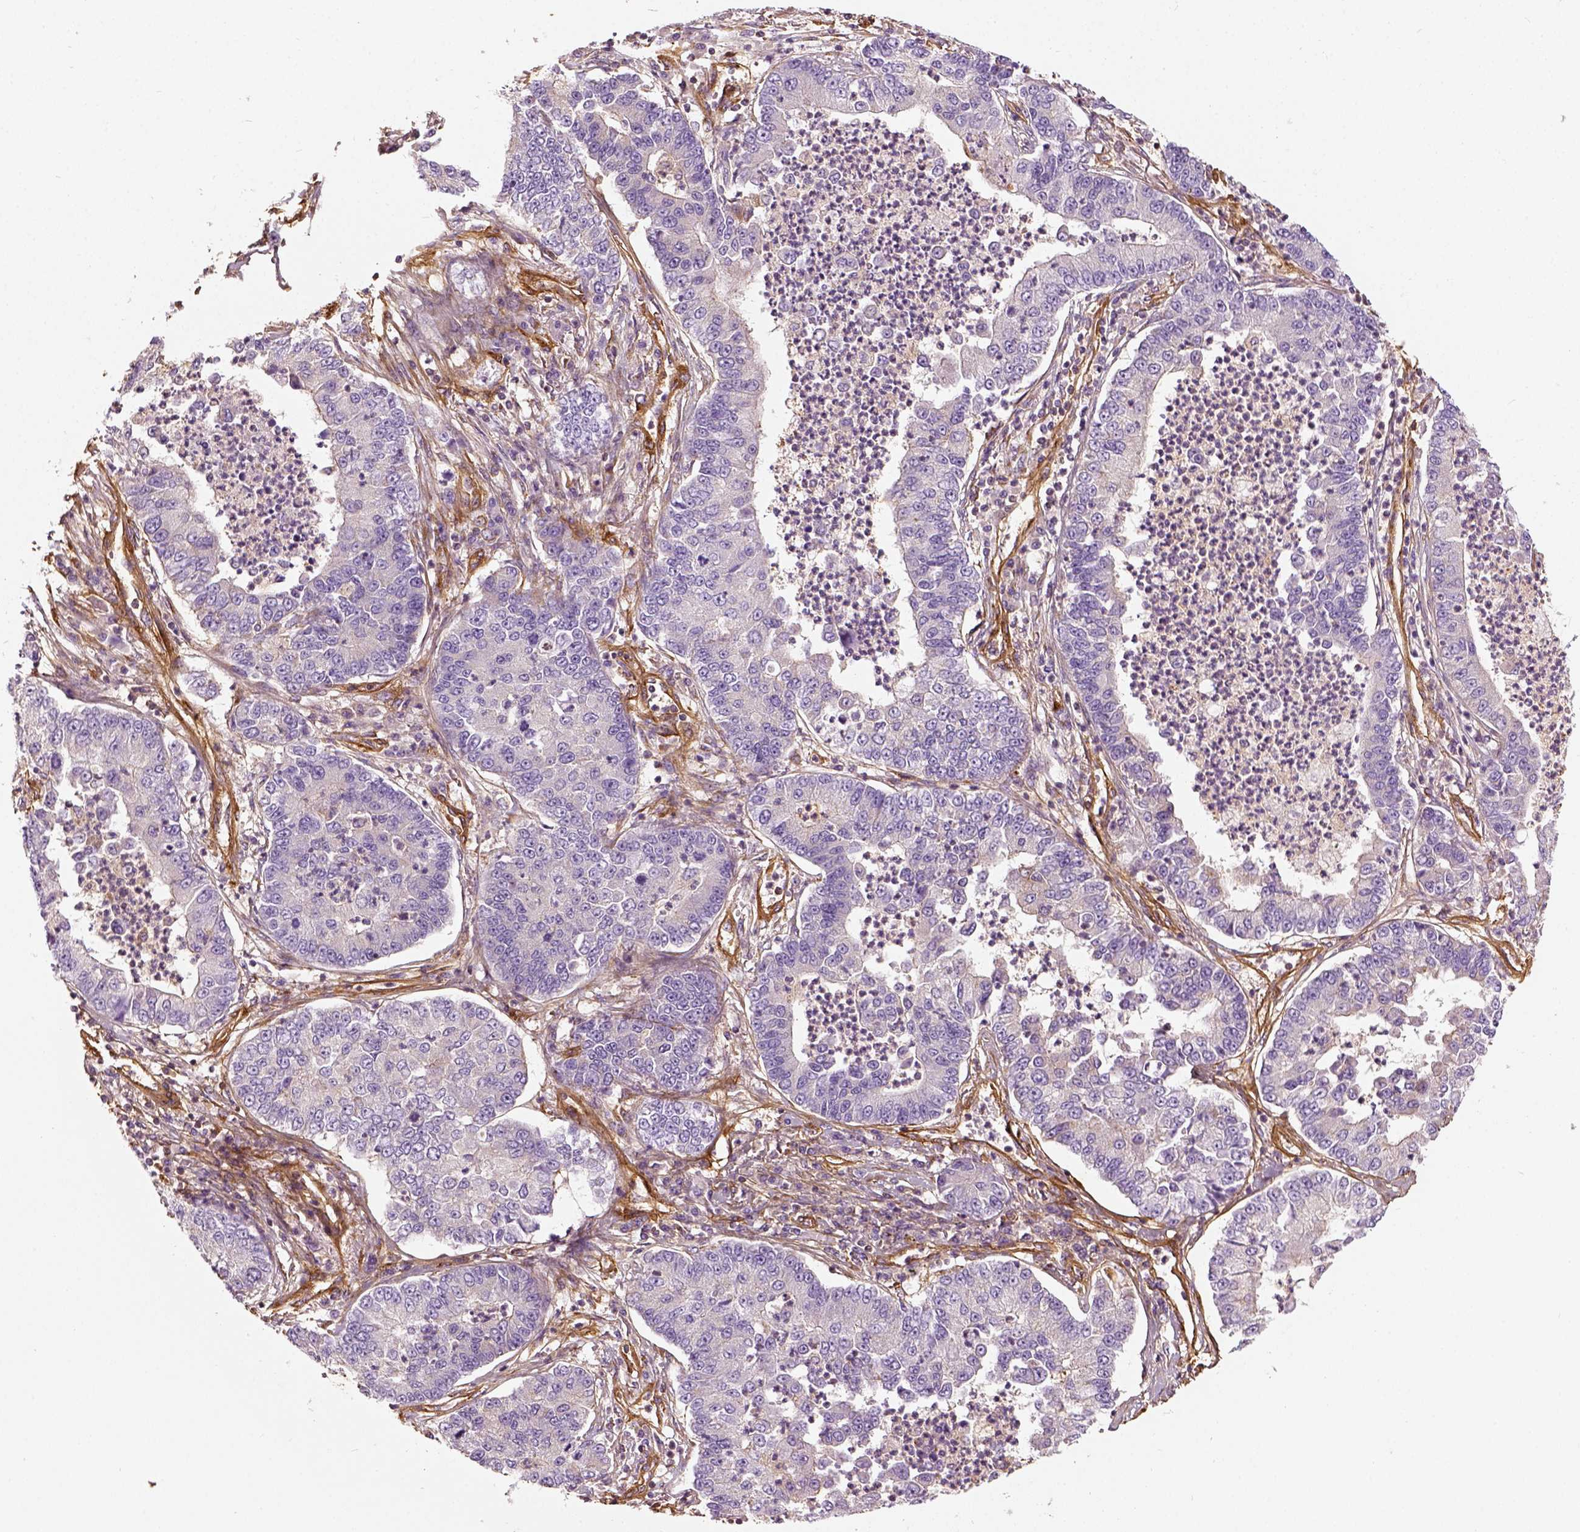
{"staining": {"intensity": "negative", "quantity": "none", "location": "none"}, "tissue": "lung cancer", "cell_type": "Tumor cells", "image_type": "cancer", "snomed": [{"axis": "morphology", "description": "Adenocarcinoma, NOS"}, {"axis": "topography", "description": "Lung"}], "caption": "IHC of adenocarcinoma (lung) reveals no staining in tumor cells.", "gene": "COL6A2", "patient": {"sex": "female", "age": 57}}